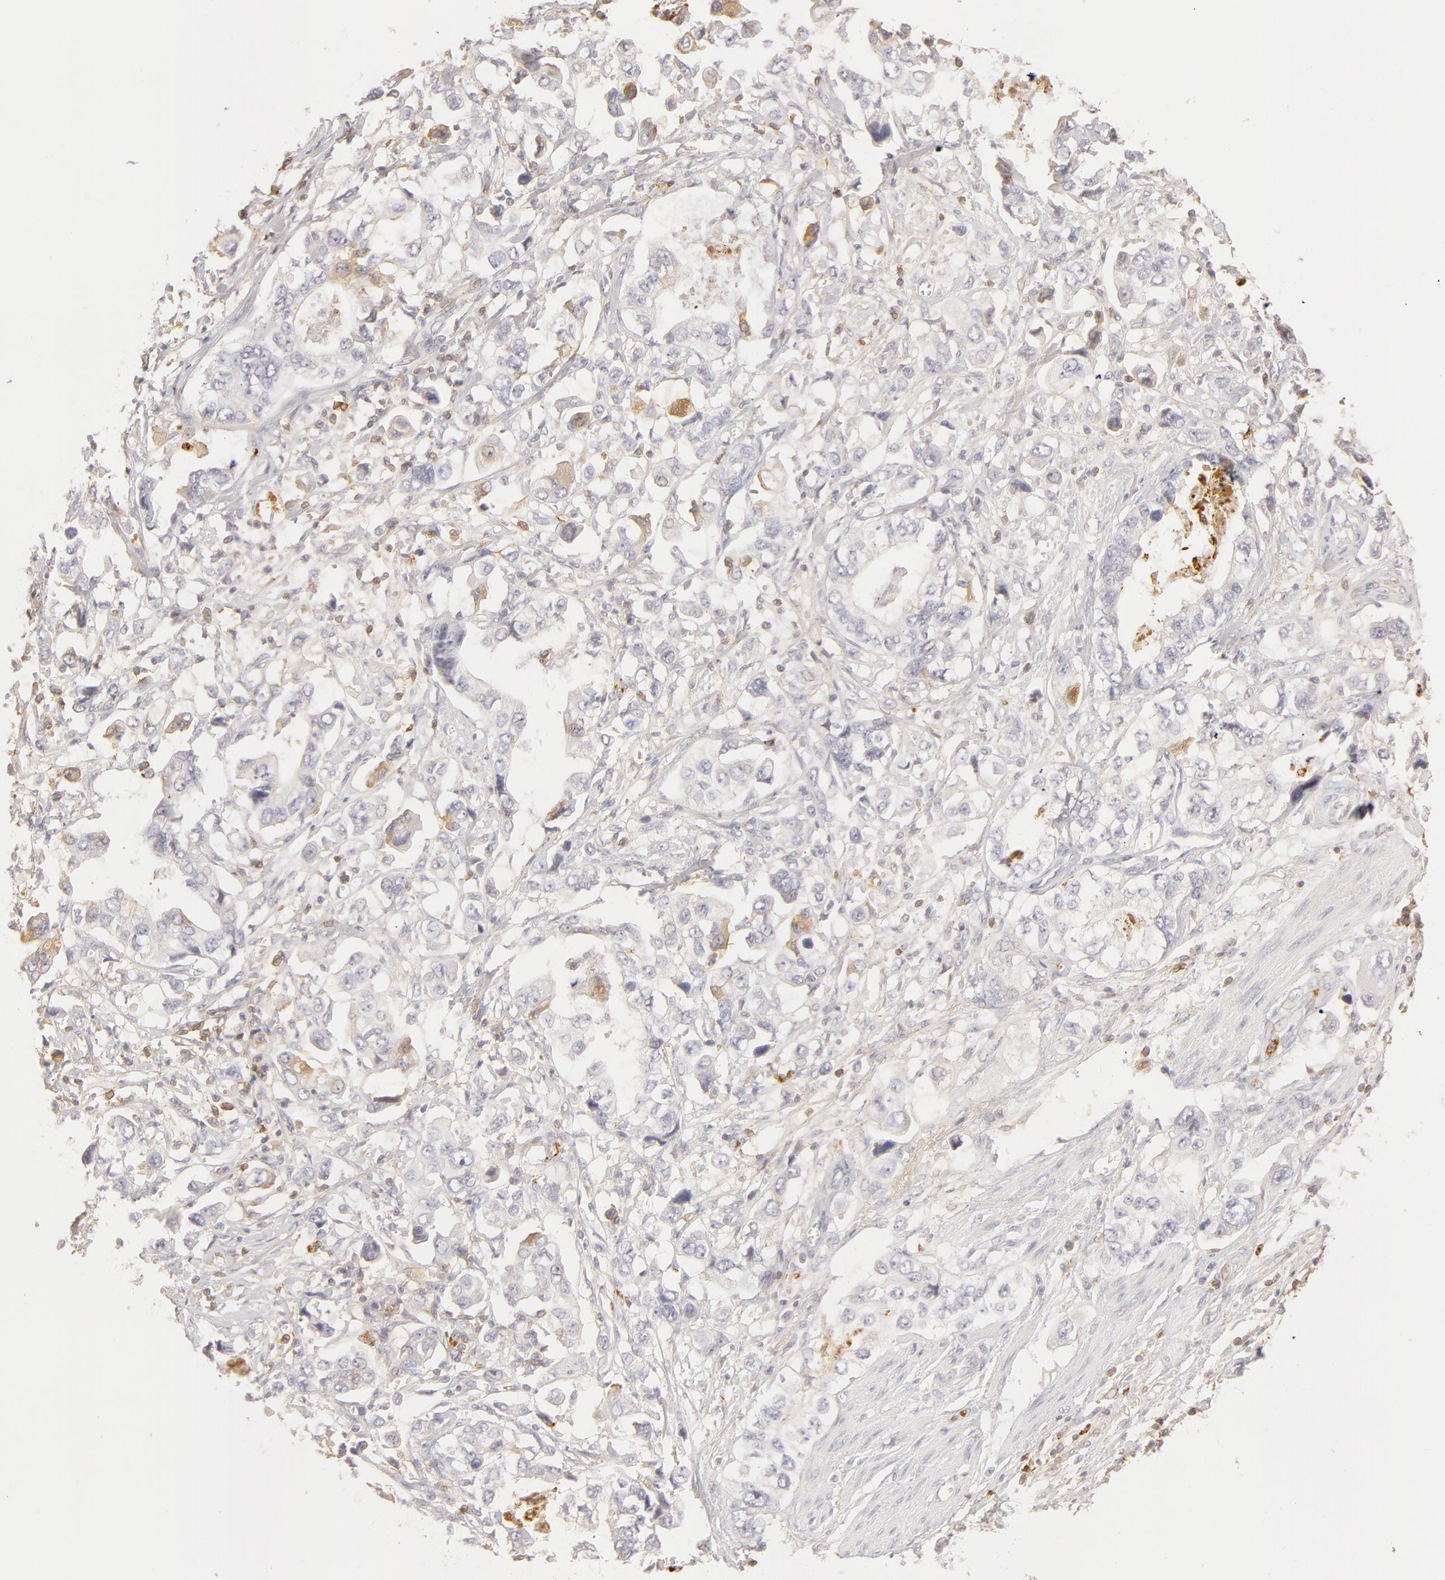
{"staining": {"intensity": "negative", "quantity": "none", "location": "none"}, "tissue": "stomach cancer", "cell_type": "Tumor cells", "image_type": "cancer", "snomed": [{"axis": "morphology", "description": "Adenocarcinoma, NOS"}, {"axis": "topography", "description": "Pancreas"}, {"axis": "topography", "description": "Stomach, upper"}], "caption": "A micrograph of human stomach adenocarcinoma is negative for staining in tumor cells.", "gene": "C1R", "patient": {"sex": "male", "age": 77}}